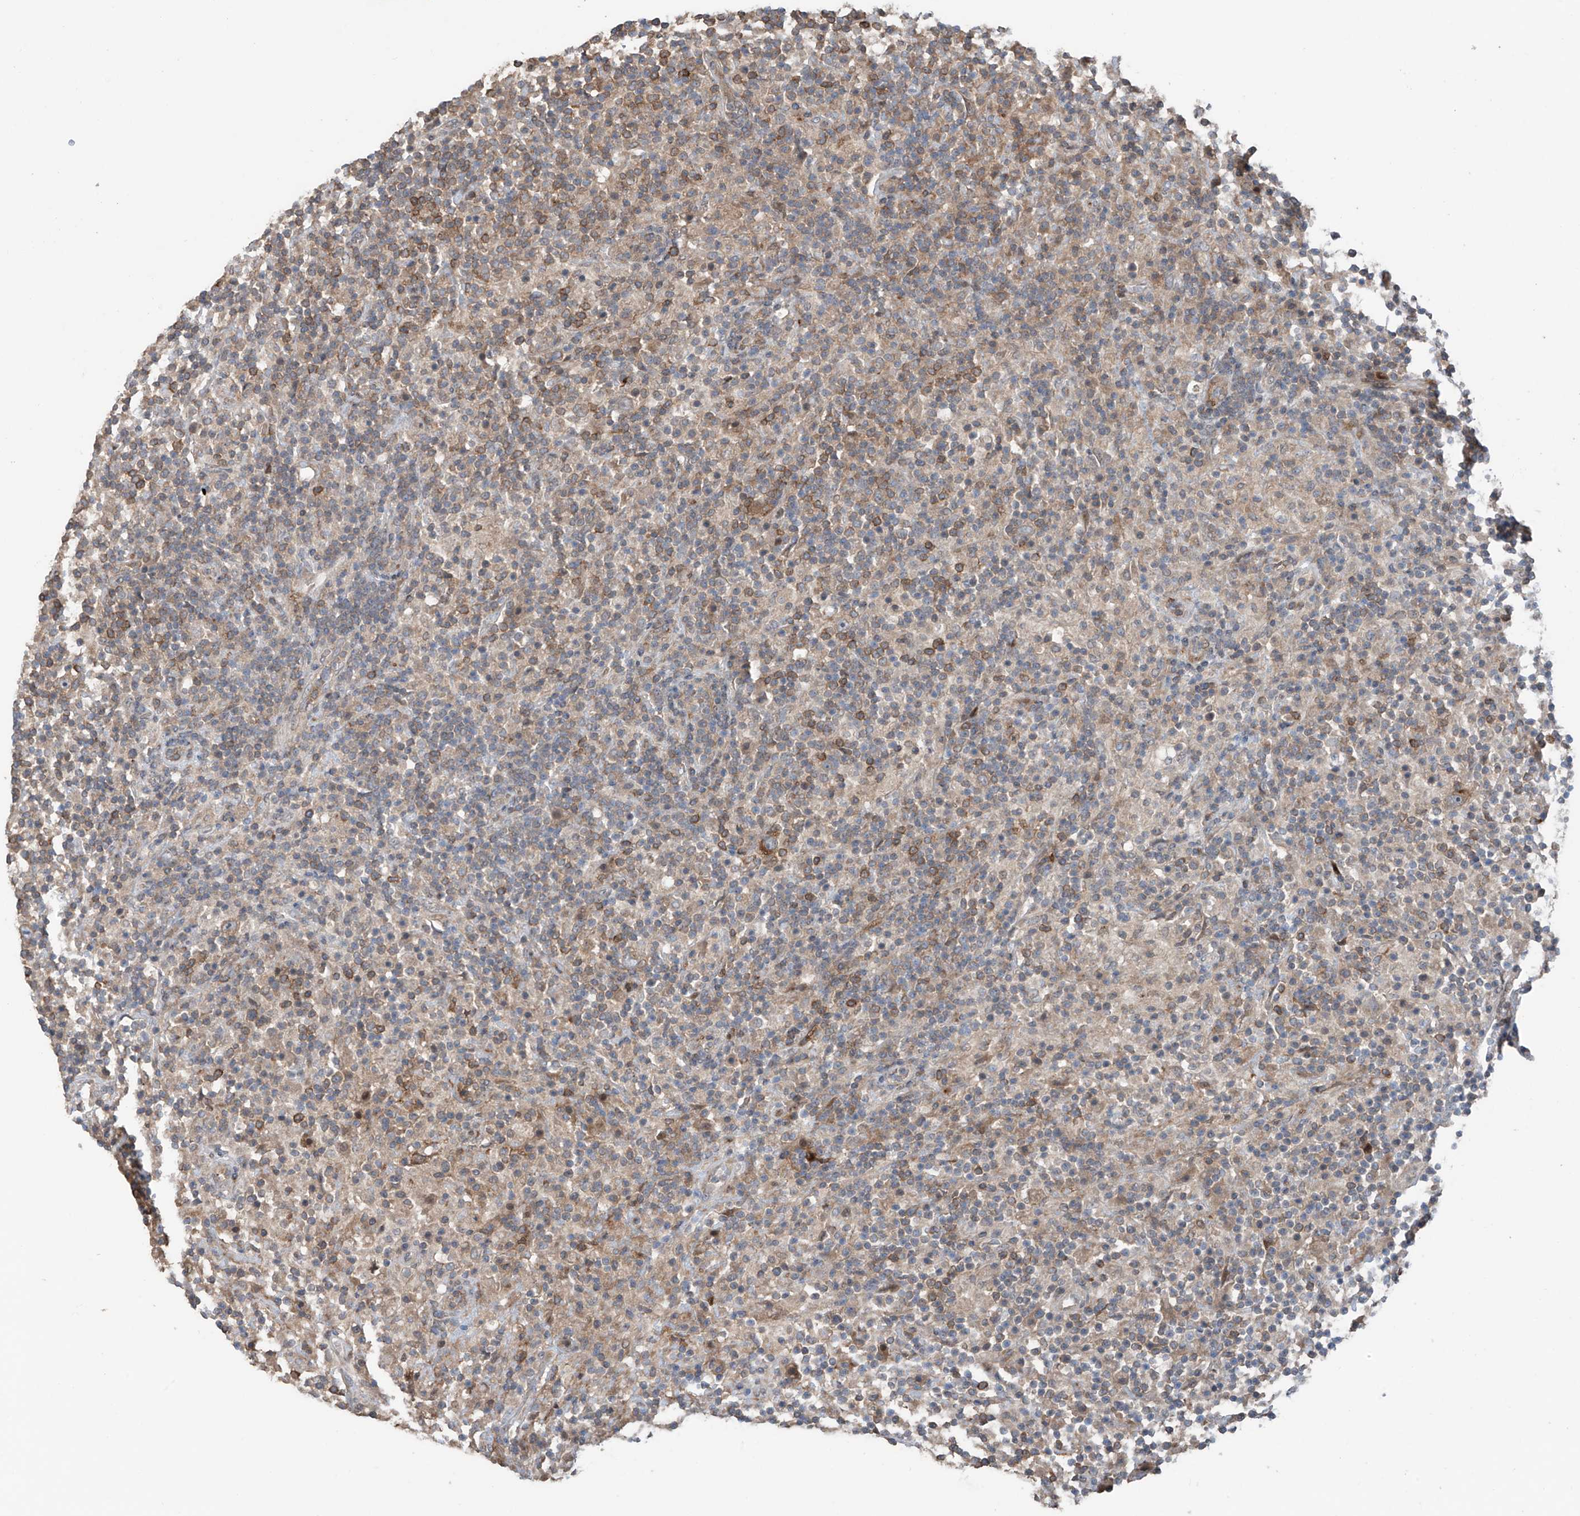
{"staining": {"intensity": "moderate", "quantity": ">75%", "location": "cytoplasmic/membranous"}, "tissue": "lymphoma", "cell_type": "Tumor cells", "image_type": "cancer", "snomed": [{"axis": "morphology", "description": "Hodgkin's disease, NOS"}, {"axis": "topography", "description": "Lymph node"}], "caption": "Moderate cytoplasmic/membranous protein staining is present in about >75% of tumor cells in Hodgkin's disease. The staining was performed using DAB to visualize the protein expression in brown, while the nuclei were stained in blue with hematoxylin (Magnification: 20x).", "gene": "SAMD3", "patient": {"sex": "male", "age": 70}}